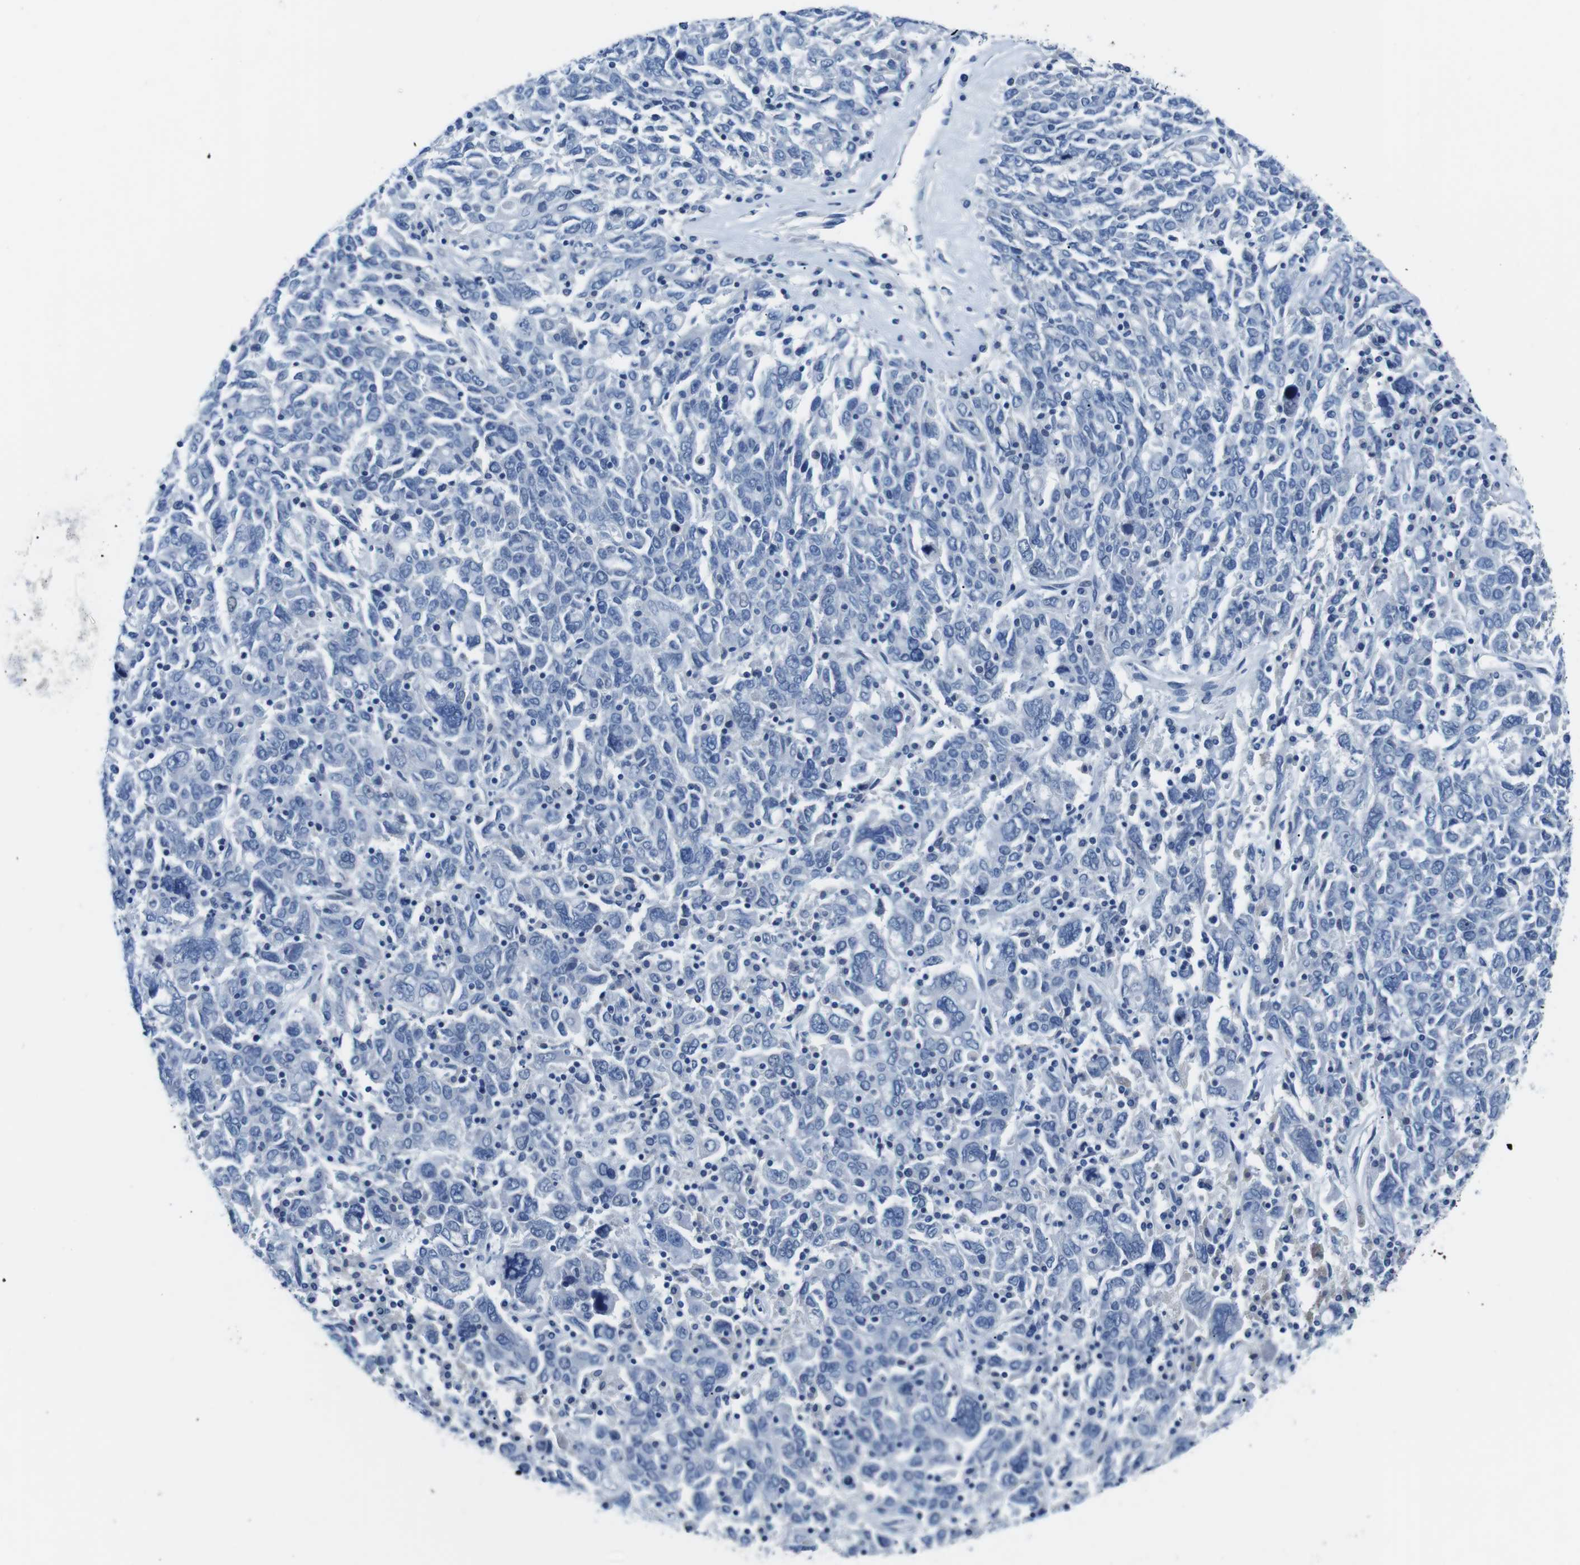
{"staining": {"intensity": "negative", "quantity": "none", "location": "none"}, "tissue": "ovarian cancer", "cell_type": "Tumor cells", "image_type": "cancer", "snomed": [{"axis": "morphology", "description": "Carcinoma, endometroid"}, {"axis": "topography", "description": "Ovary"}], "caption": "This is an immunohistochemistry image of human ovarian endometroid carcinoma. There is no expression in tumor cells.", "gene": "MUC2", "patient": {"sex": "female", "age": 62}}